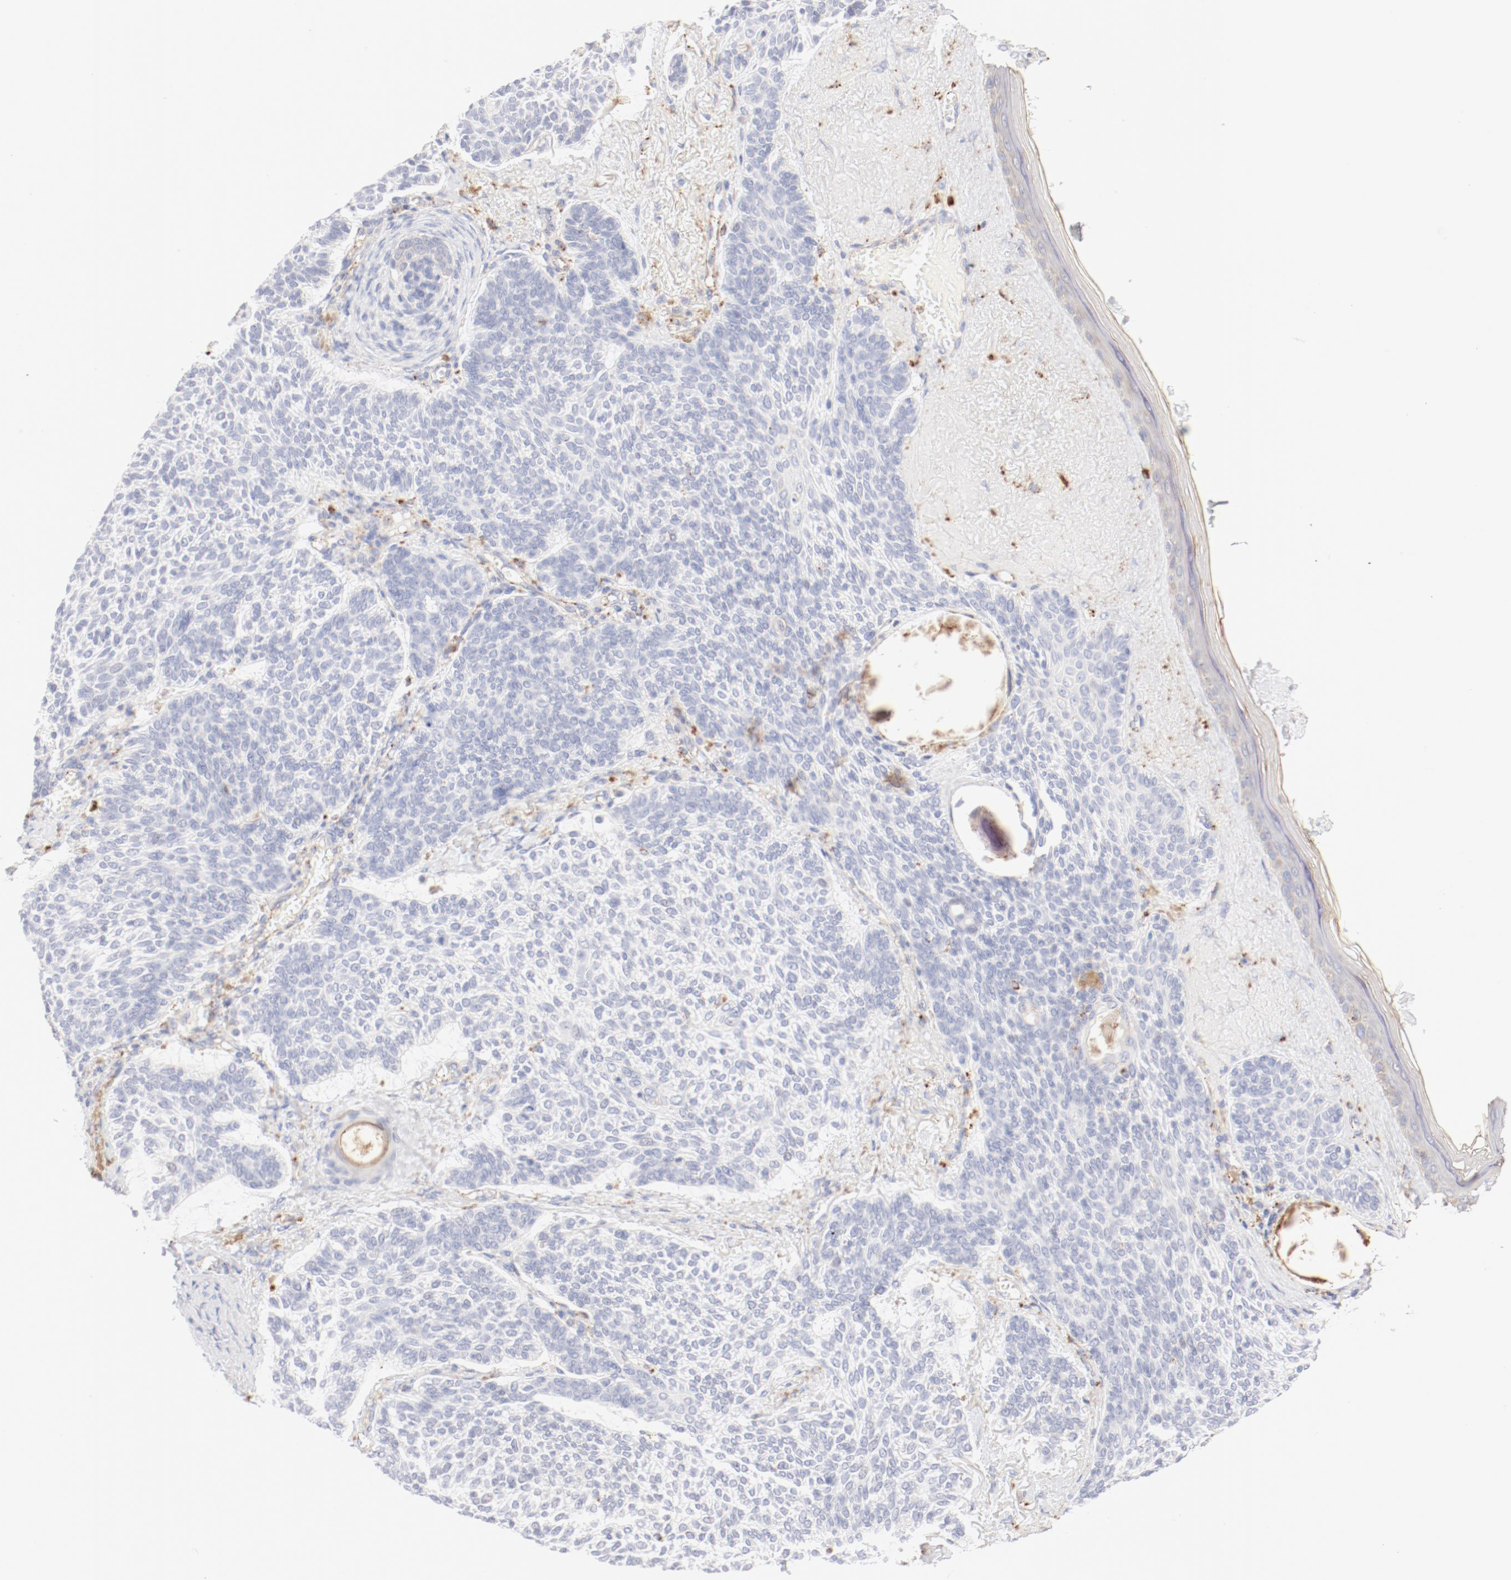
{"staining": {"intensity": "negative", "quantity": "none", "location": "none"}, "tissue": "skin cancer", "cell_type": "Tumor cells", "image_type": "cancer", "snomed": [{"axis": "morphology", "description": "Normal tissue, NOS"}, {"axis": "morphology", "description": "Basal cell carcinoma"}, {"axis": "topography", "description": "Skin"}], "caption": "The photomicrograph demonstrates no significant staining in tumor cells of basal cell carcinoma (skin).", "gene": "CTSH", "patient": {"sex": "female", "age": 70}}